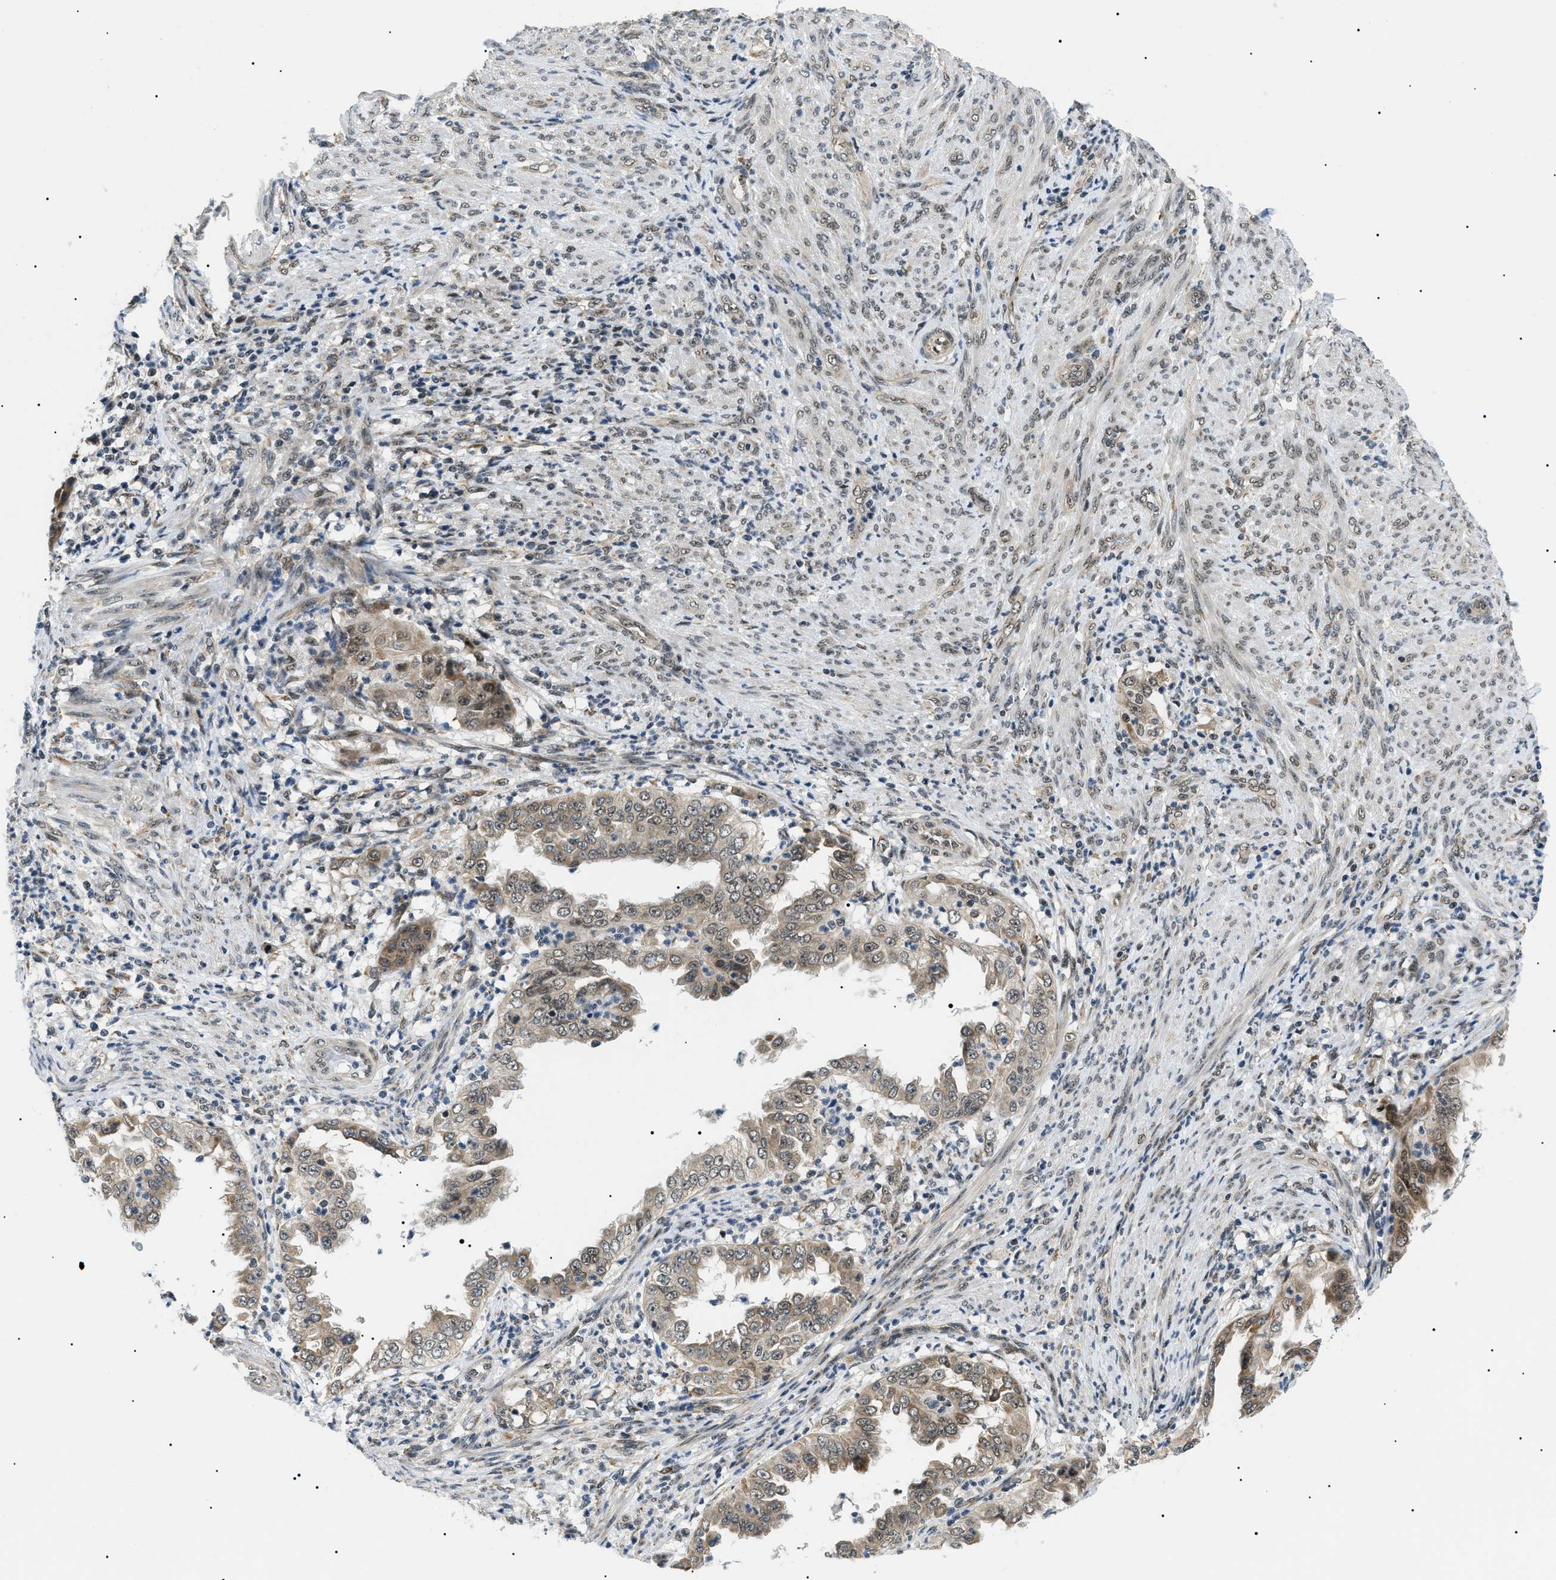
{"staining": {"intensity": "strong", "quantity": ">75%", "location": "cytoplasmic/membranous,nuclear"}, "tissue": "endometrial cancer", "cell_type": "Tumor cells", "image_type": "cancer", "snomed": [{"axis": "morphology", "description": "Adenocarcinoma, NOS"}, {"axis": "topography", "description": "Endometrium"}], "caption": "Tumor cells show strong cytoplasmic/membranous and nuclear staining in approximately >75% of cells in endometrial adenocarcinoma. The protein of interest is stained brown, and the nuclei are stained in blue (DAB IHC with brightfield microscopy, high magnification).", "gene": "CWC25", "patient": {"sex": "female", "age": 85}}